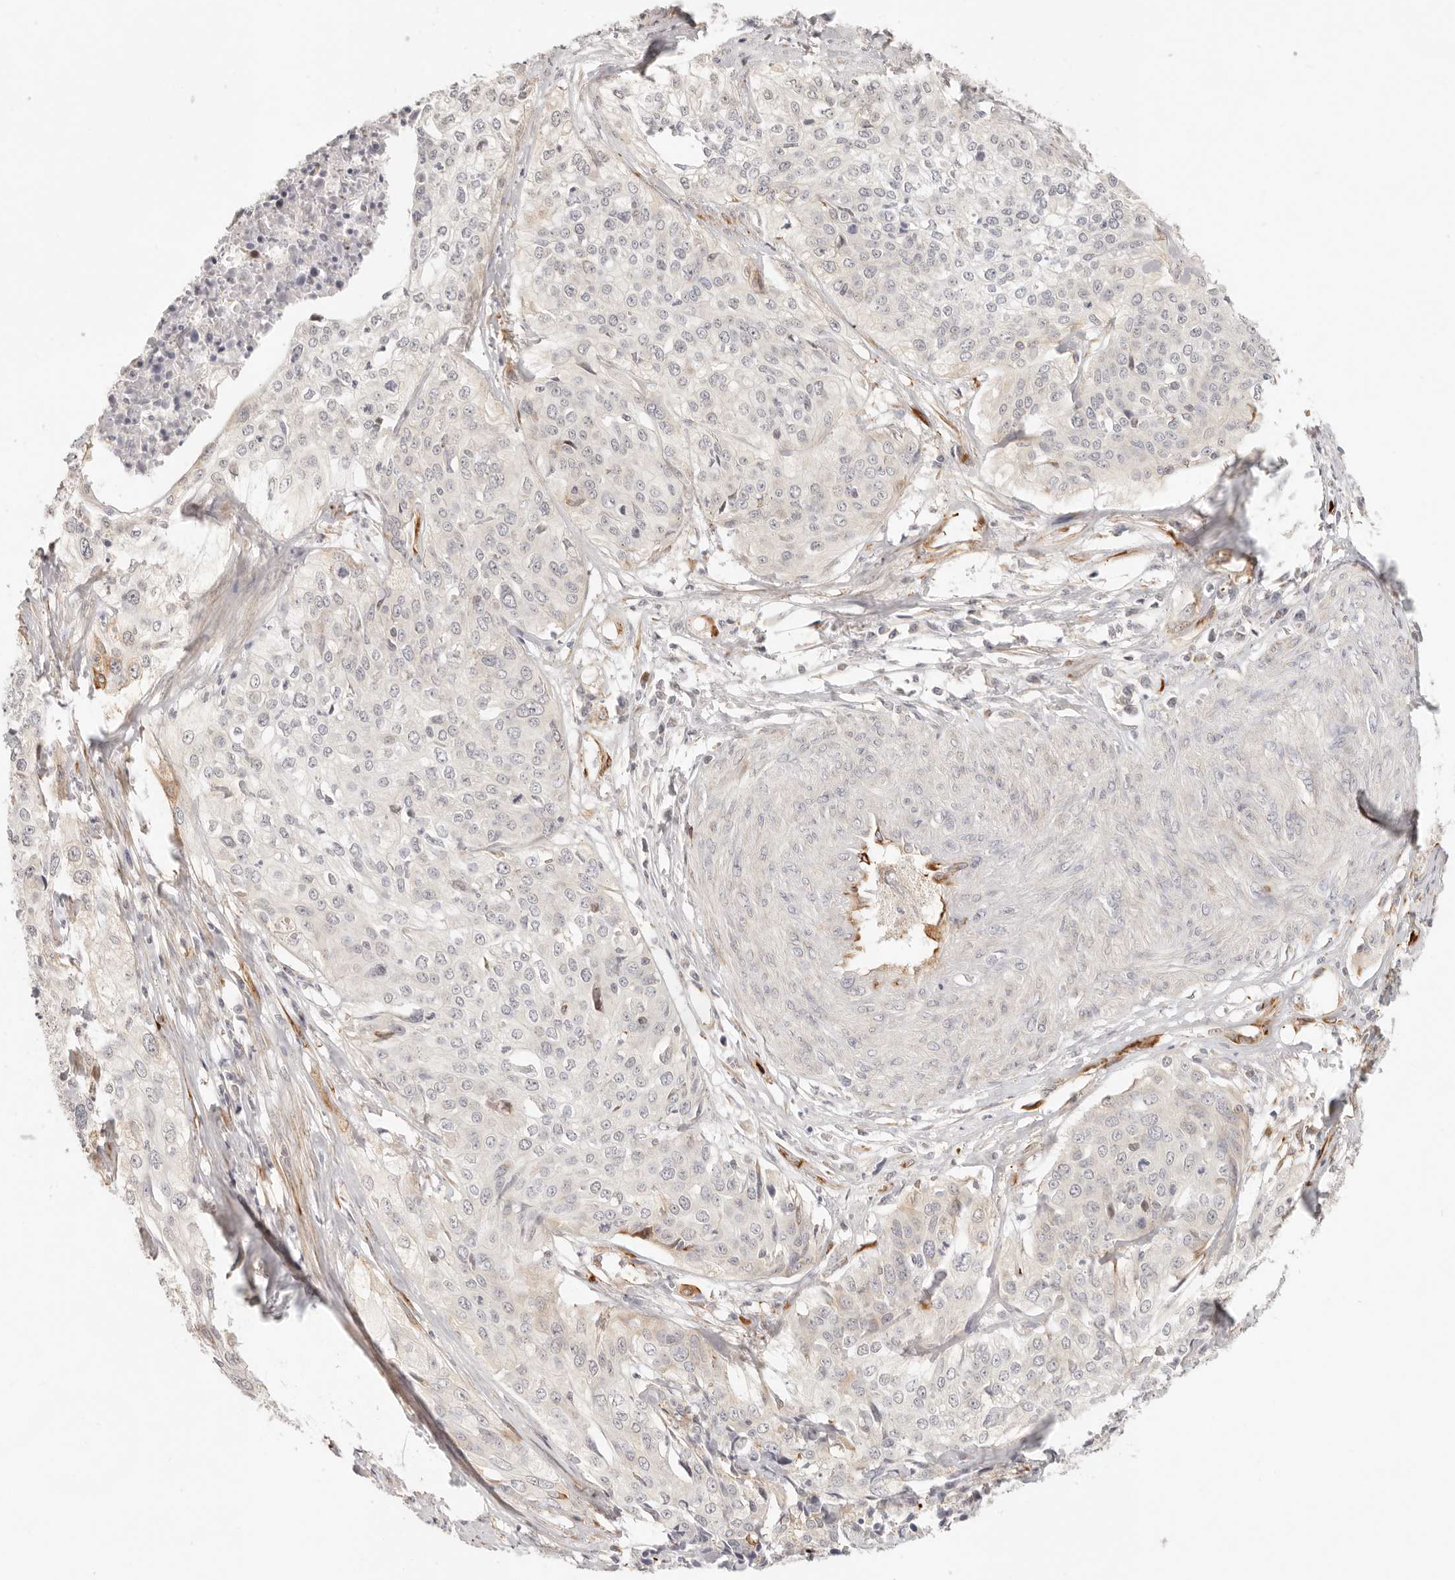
{"staining": {"intensity": "negative", "quantity": "none", "location": "none"}, "tissue": "cervical cancer", "cell_type": "Tumor cells", "image_type": "cancer", "snomed": [{"axis": "morphology", "description": "Squamous cell carcinoma, NOS"}, {"axis": "topography", "description": "Cervix"}], "caption": "The immunohistochemistry photomicrograph has no significant staining in tumor cells of cervical cancer (squamous cell carcinoma) tissue.", "gene": "SASS6", "patient": {"sex": "female", "age": 31}}